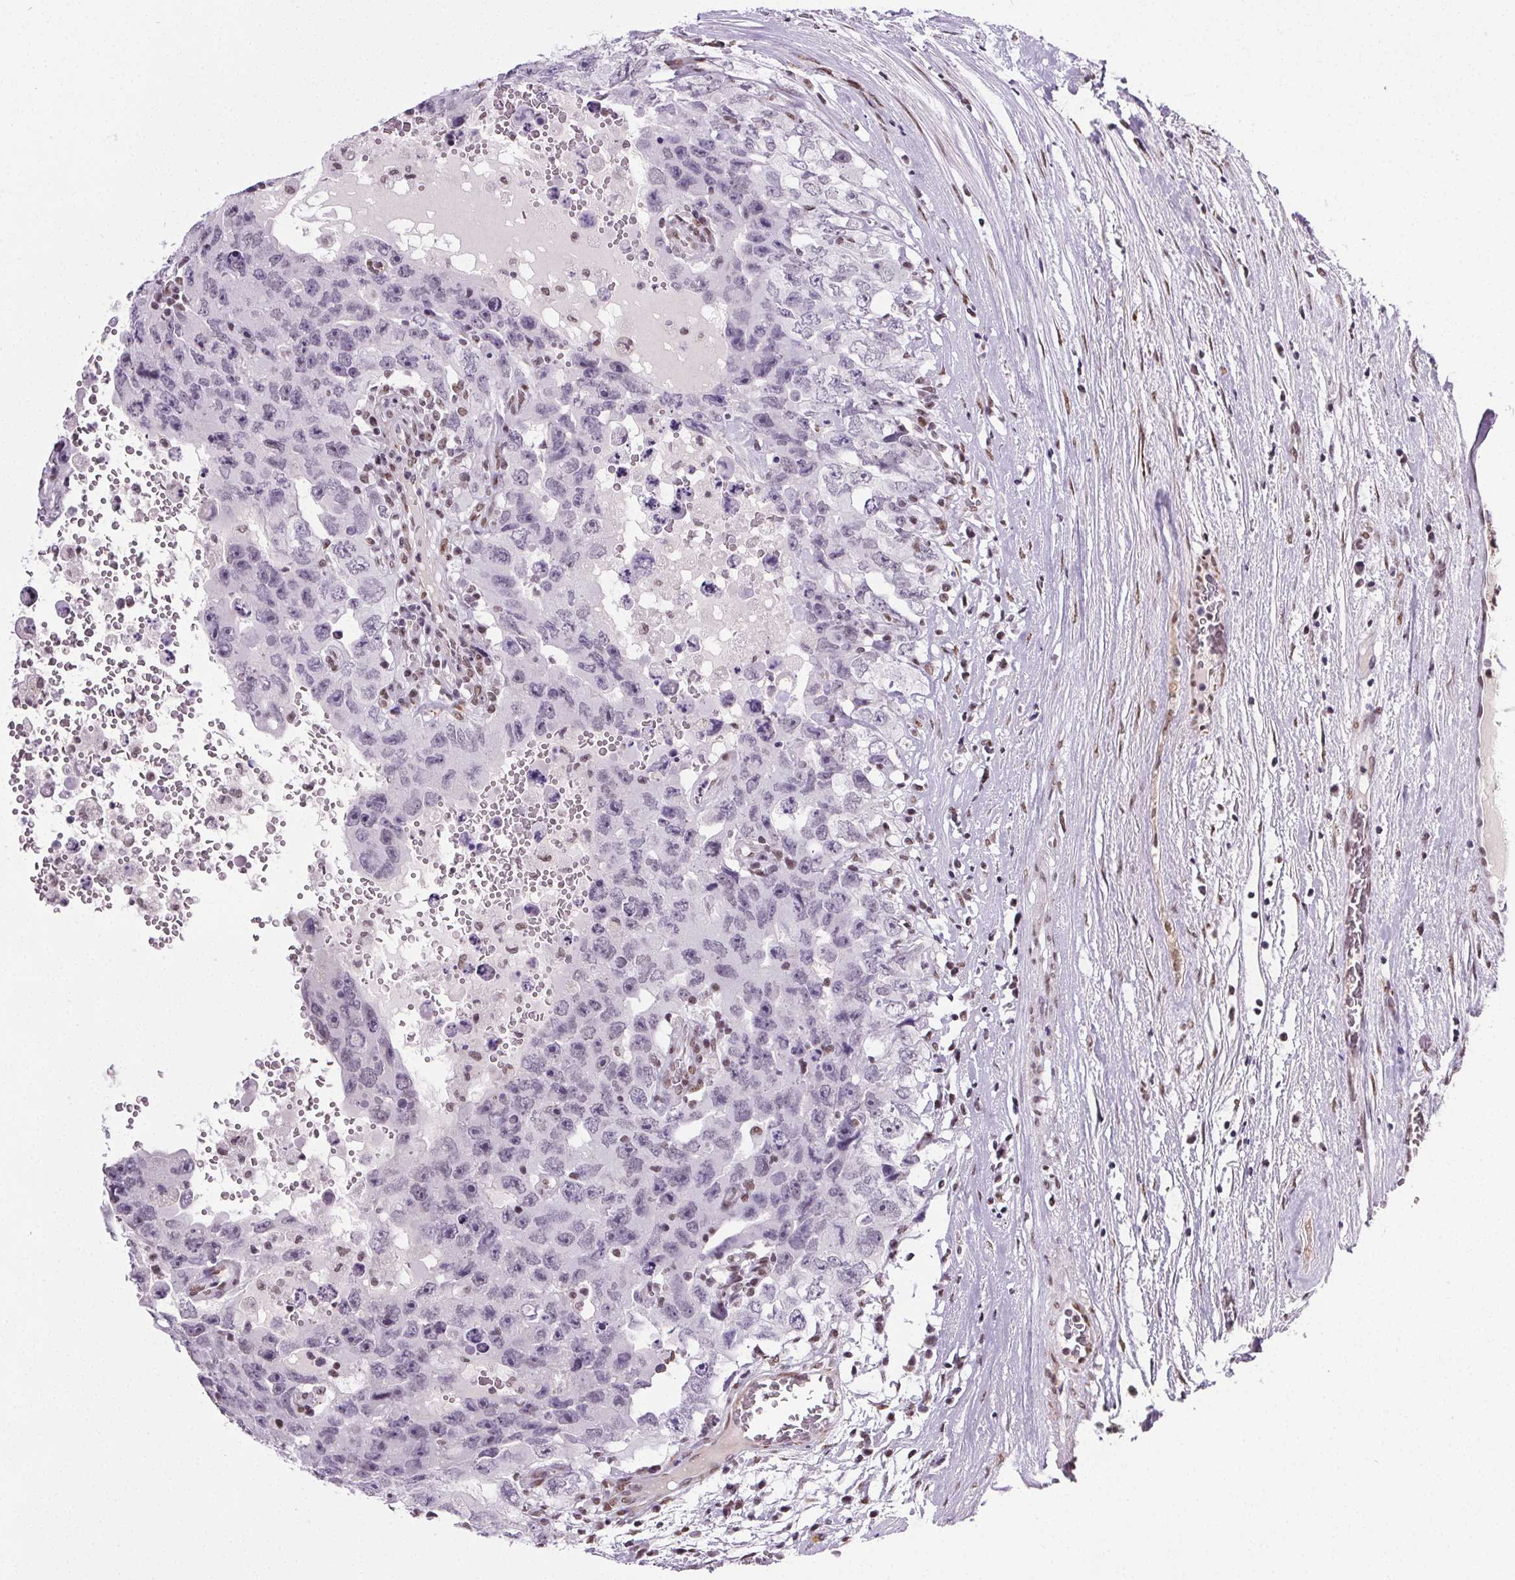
{"staining": {"intensity": "negative", "quantity": "none", "location": "none"}, "tissue": "testis cancer", "cell_type": "Tumor cells", "image_type": "cancer", "snomed": [{"axis": "morphology", "description": "Carcinoma, Embryonal, NOS"}, {"axis": "topography", "description": "Testis"}], "caption": "An image of embryonal carcinoma (testis) stained for a protein displays no brown staining in tumor cells.", "gene": "GP6", "patient": {"sex": "male", "age": 26}}